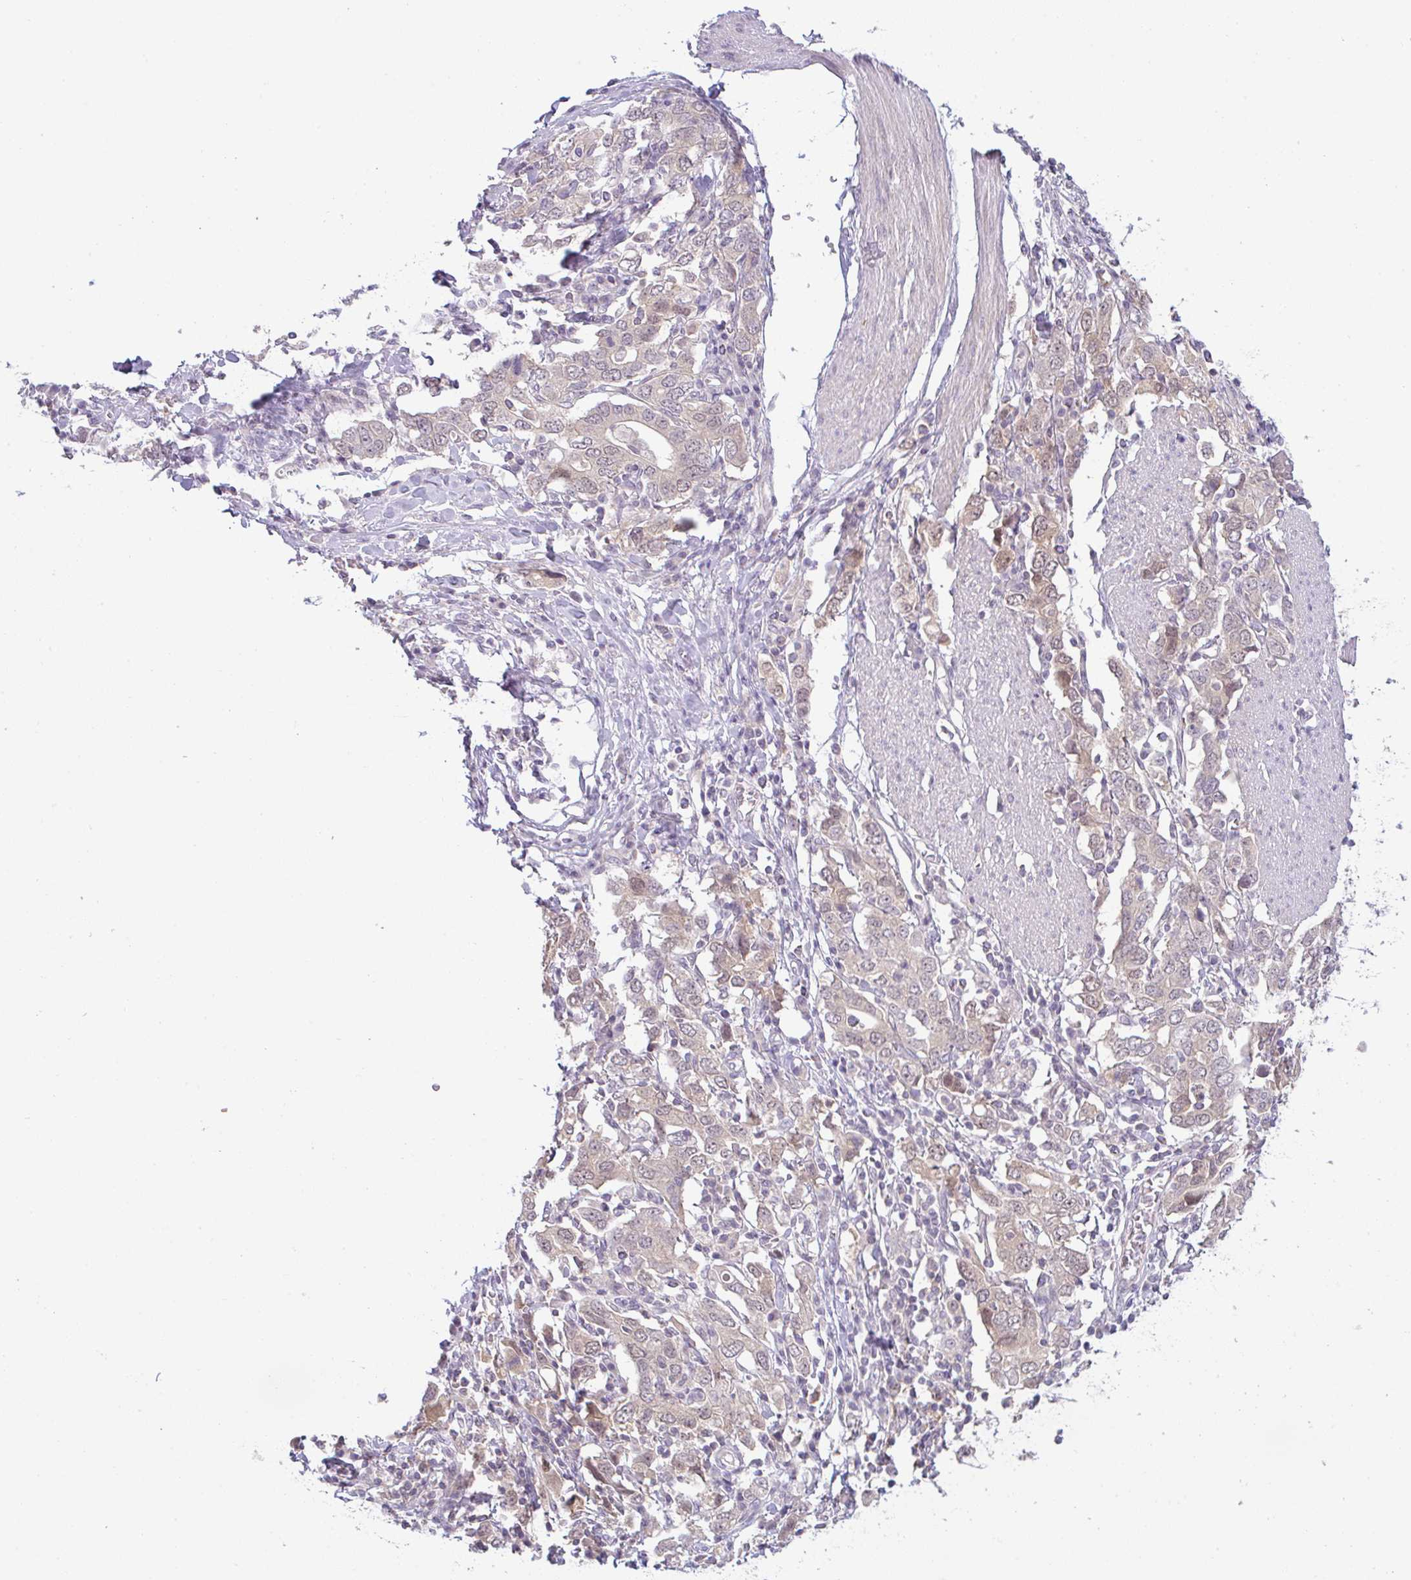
{"staining": {"intensity": "weak", "quantity": "<25%", "location": "nuclear"}, "tissue": "stomach cancer", "cell_type": "Tumor cells", "image_type": "cancer", "snomed": [{"axis": "morphology", "description": "Adenocarcinoma, NOS"}, {"axis": "topography", "description": "Stomach, upper"}, {"axis": "topography", "description": "Stomach"}], "caption": "Protein analysis of stomach cancer demonstrates no significant positivity in tumor cells. (IHC, brightfield microscopy, high magnification).", "gene": "CSE1L", "patient": {"sex": "male", "age": 62}}